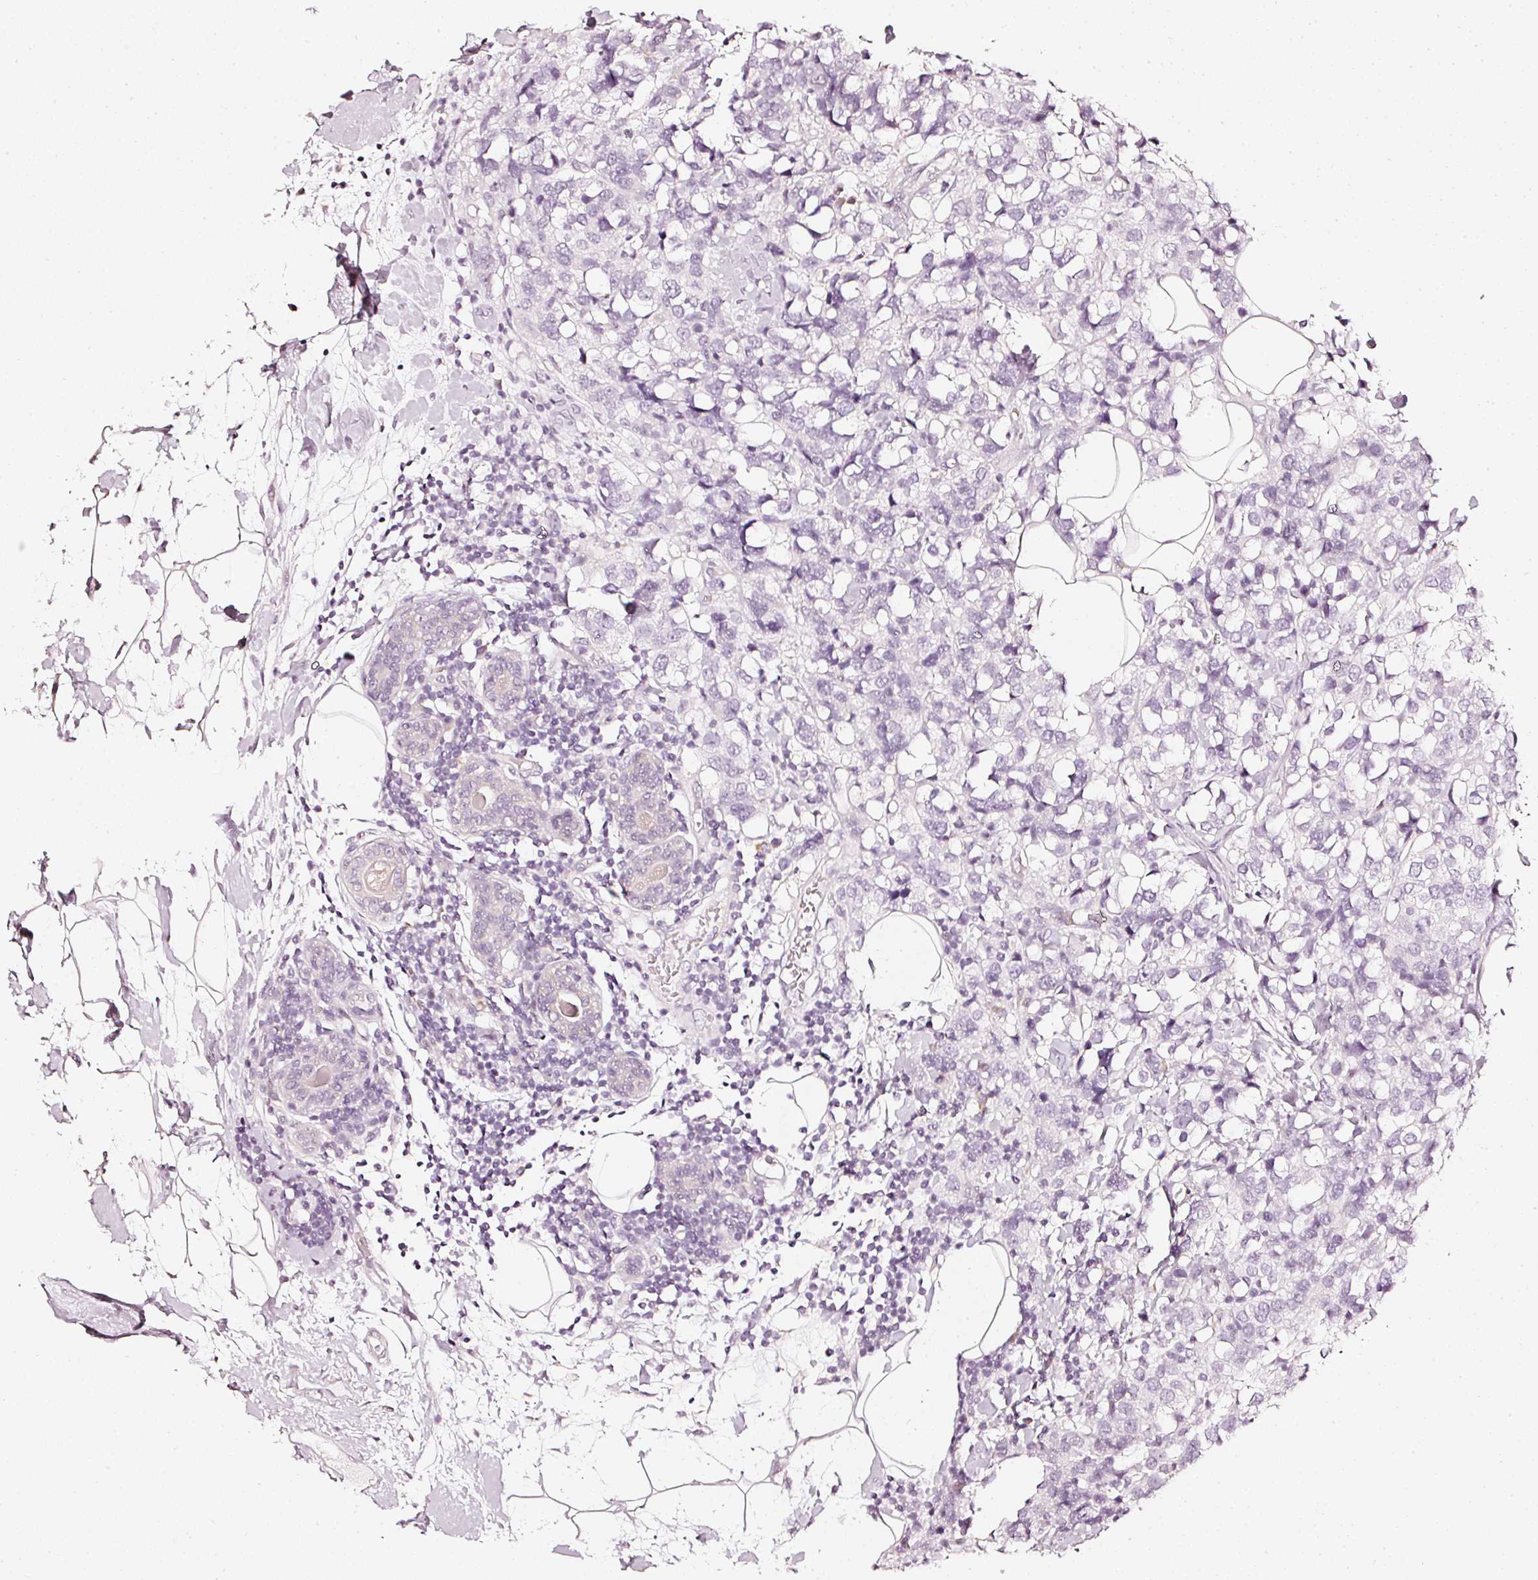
{"staining": {"intensity": "negative", "quantity": "none", "location": "none"}, "tissue": "breast cancer", "cell_type": "Tumor cells", "image_type": "cancer", "snomed": [{"axis": "morphology", "description": "Lobular carcinoma"}, {"axis": "topography", "description": "Breast"}], "caption": "DAB immunohistochemical staining of lobular carcinoma (breast) shows no significant positivity in tumor cells.", "gene": "CNP", "patient": {"sex": "female", "age": 59}}